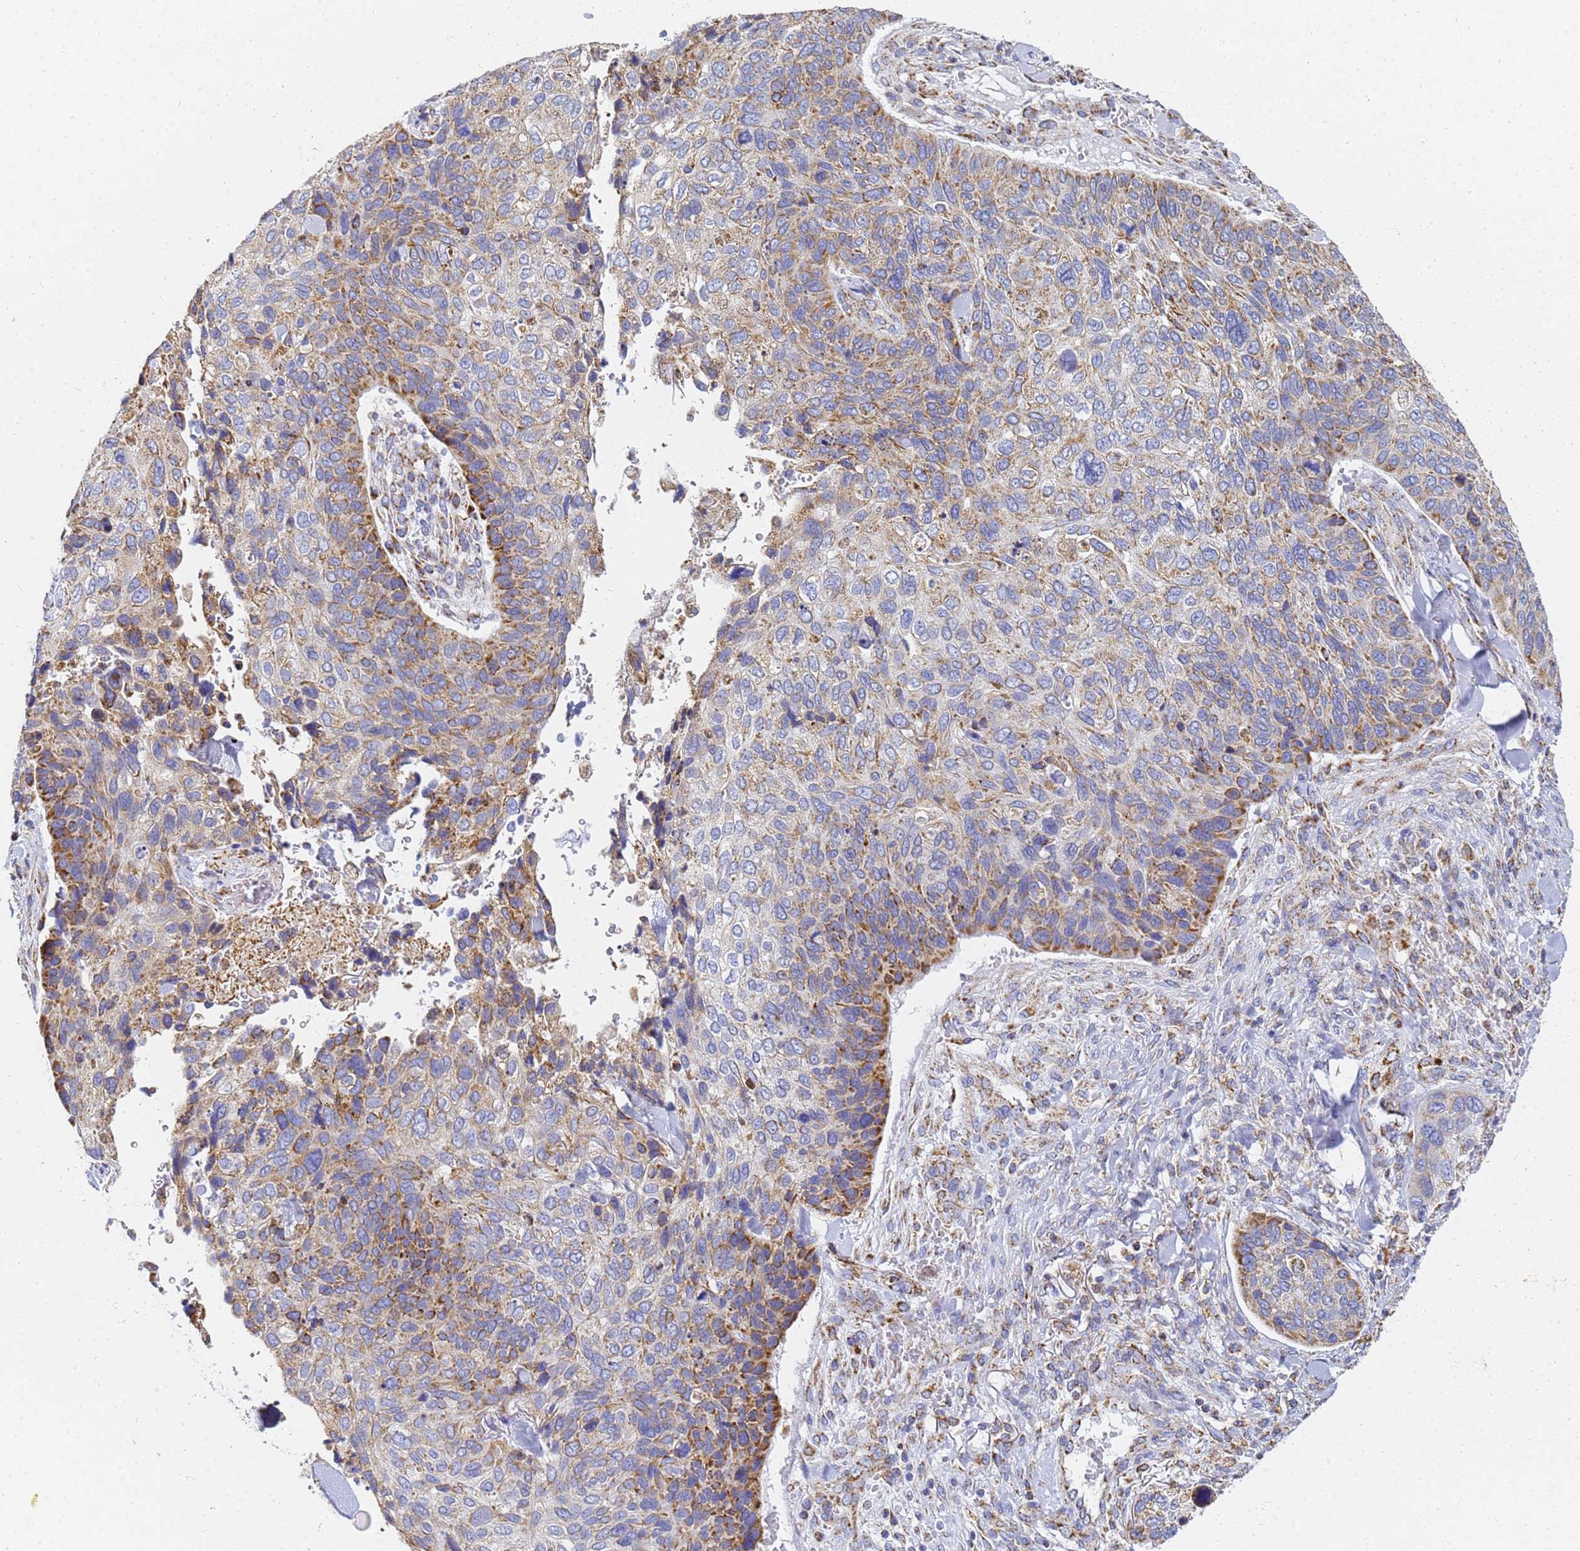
{"staining": {"intensity": "moderate", "quantity": ">75%", "location": "cytoplasmic/membranous"}, "tissue": "skin cancer", "cell_type": "Tumor cells", "image_type": "cancer", "snomed": [{"axis": "morphology", "description": "Basal cell carcinoma"}, {"axis": "topography", "description": "Skin"}], "caption": "Basal cell carcinoma (skin) tissue exhibits moderate cytoplasmic/membranous staining in approximately >75% of tumor cells", "gene": "CNIH4", "patient": {"sex": "female", "age": 74}}